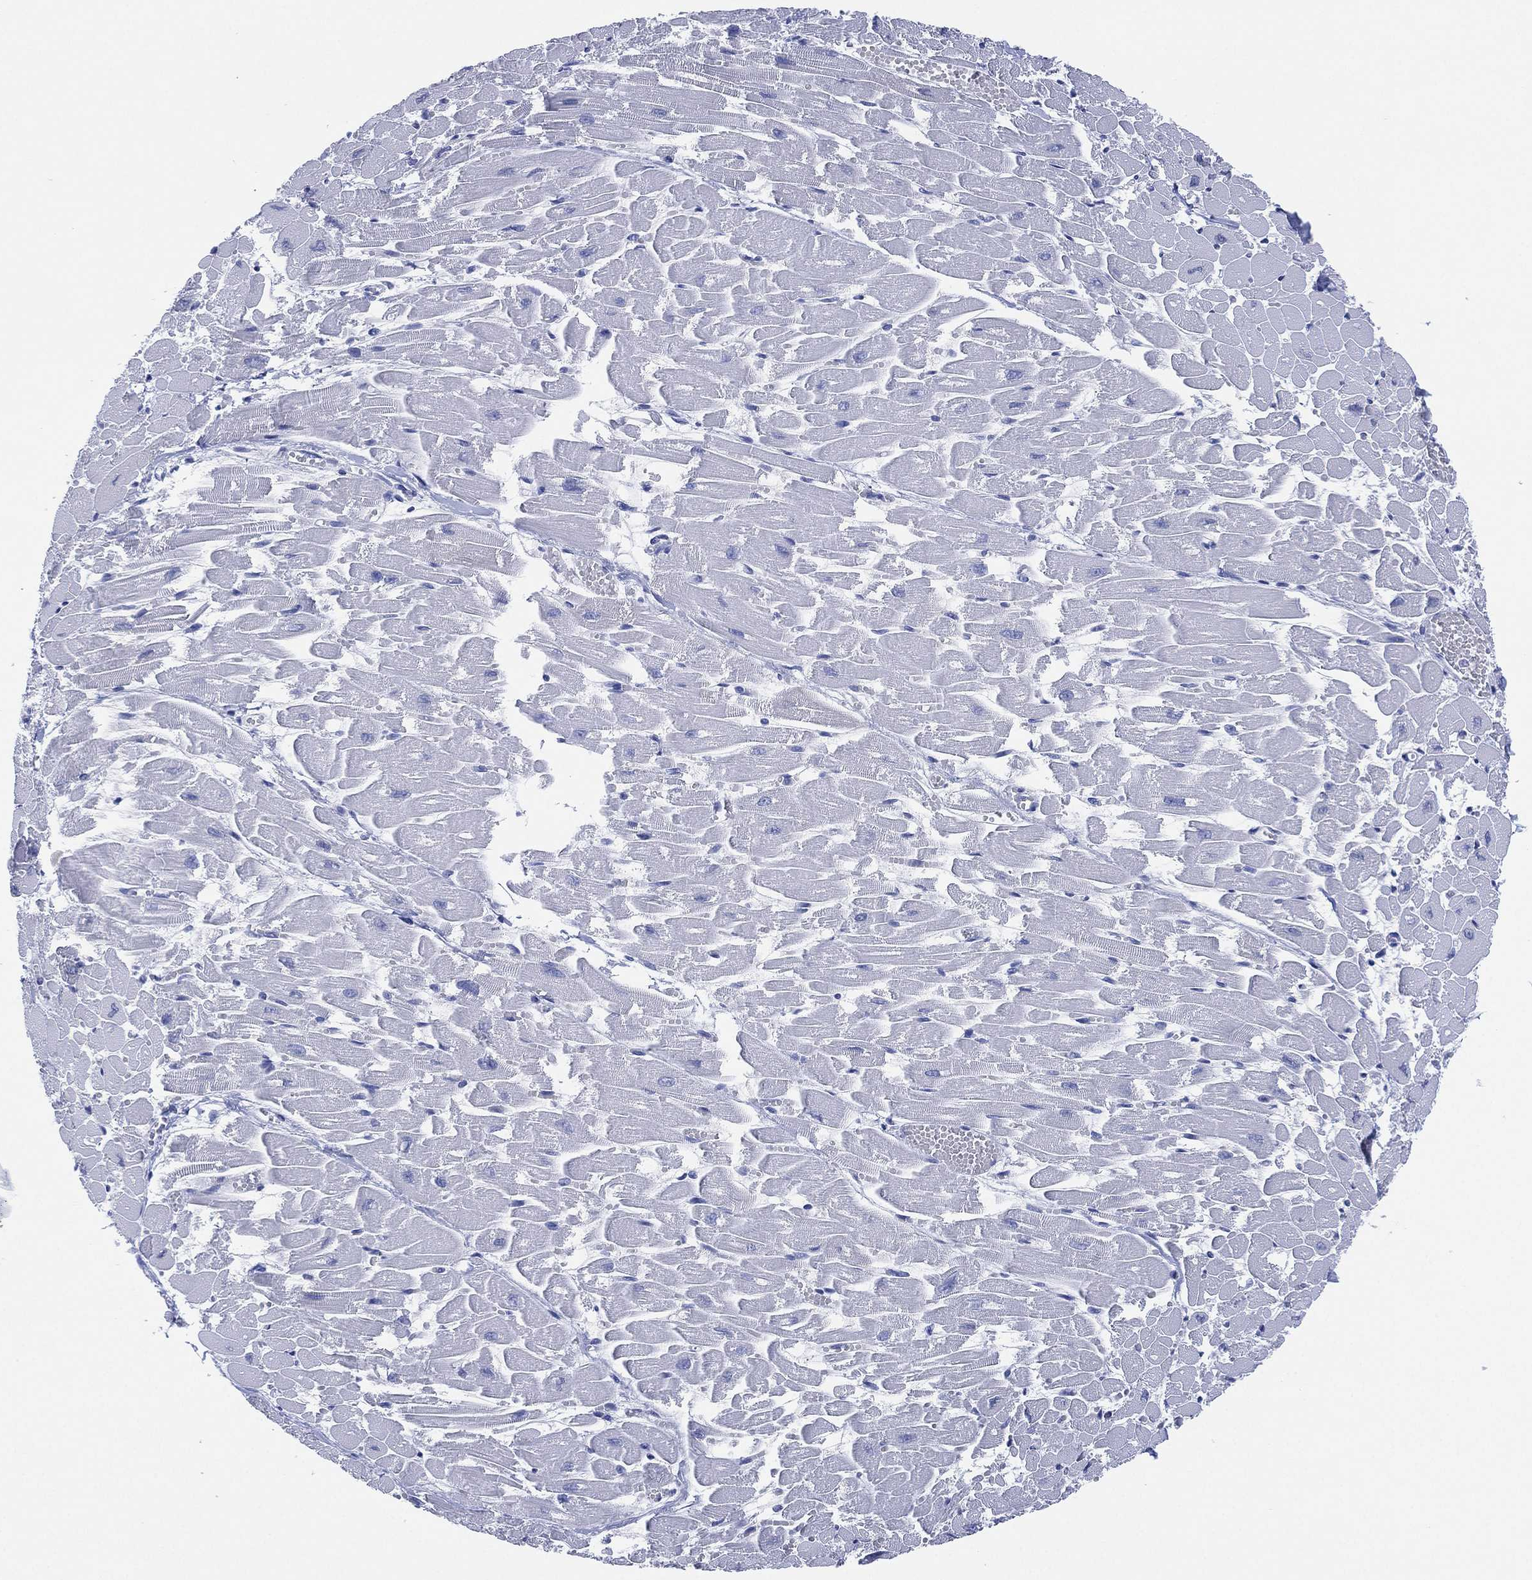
{"staining": {"intensity": "negative", "quantity": "none", "location": "none"}, "tissue": "heart muscle", "cell_type": "Cardiomyocytes", "image_type": "normal", "snomed": [{"axis": "morphology", "description": "Normal tissue, NOS"}, {"axis": "topography", "description": "Heart"}], "caption": "IHC of unremarkable heart muscle demonstrates no staining in cardiomyocytes. The staining was performed using DAB (3,3'-diaminobenzidine) to visualize the protein expression in brown, while the nuclei were stained in blue with hematoxylin (Magnification: 20x).", "gene": "SLC9C2", "patient": {"sex": "female", "age": 52}}